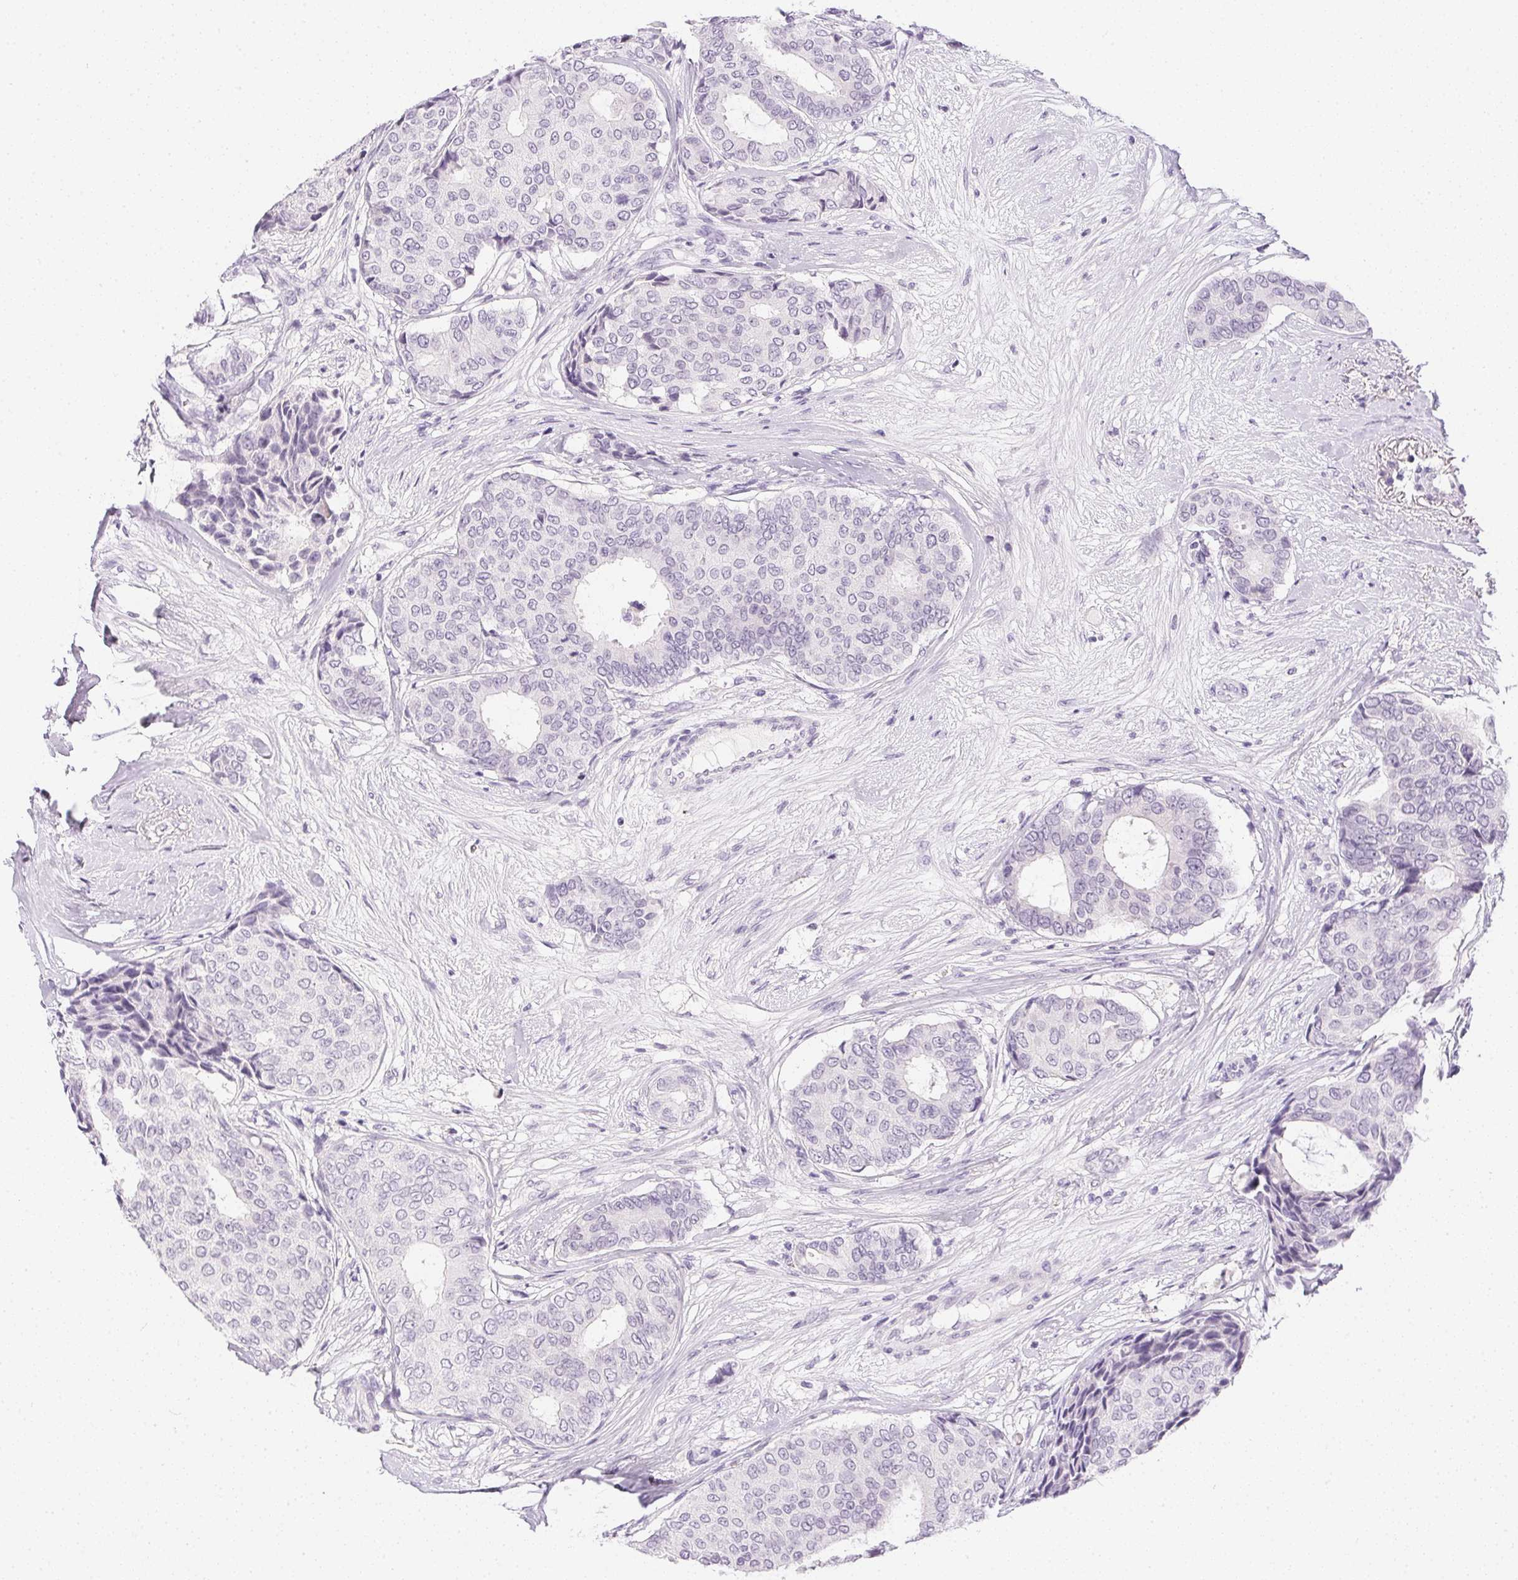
{"staining": {"intensity": "negative", "quantity": "none", "location": "none"}, "tissue": "breast cancer", "cell_type": "Tumor cells", "image_type": "cancer", "snomed": [{"axis": "morphology", "description": "Duct carcinoma"}, {"axis": "topography", "description": "Breast"}], "caption": "Immunohistochemical staining of human breast cancer displays no significant positivity in tumor cells.", "gene": "PPY", "patient": {"sex": "female", "age": 75}}